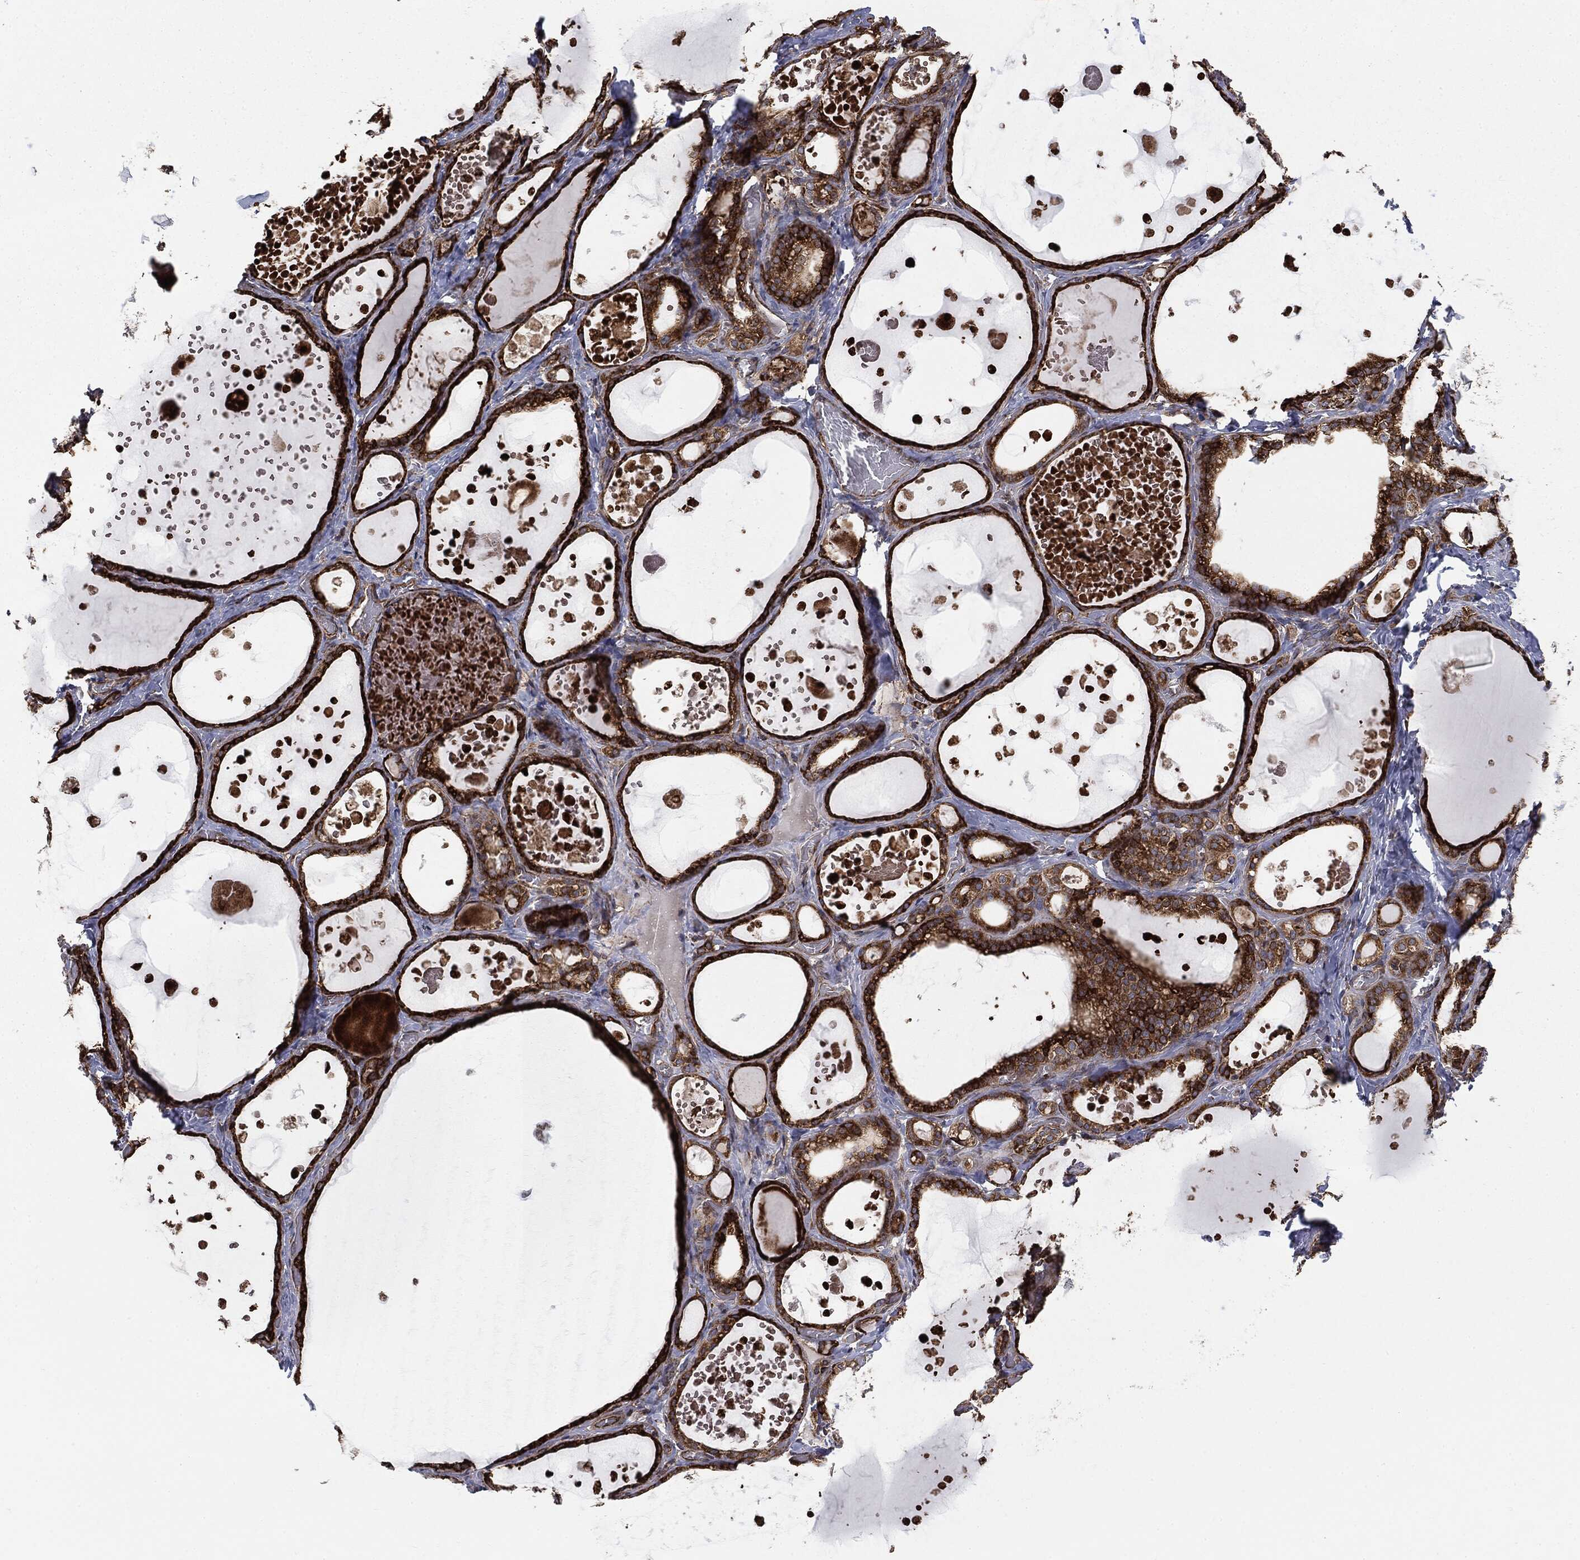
{"staining": {"intensity": "strong", "quantity": ">75%", "location": "cytoplasmic/membranous"}, "tissue": "thyroid gland", "cell_type": "Glandular cells", "image_type": "normal", "snomed": [{"axis": "morphology", "description": "Normal tissue, NOS"}, {"axis": "topography", "description": "Thyroid gland"}], "caption": "Human thyroid gland stained with a brown dye demonstrates strong cytoplasmic/membranous positive expression in about >75% of glandular cells.", "gene": "CYLD", "patient": {"sex": "female", "age": 56}}